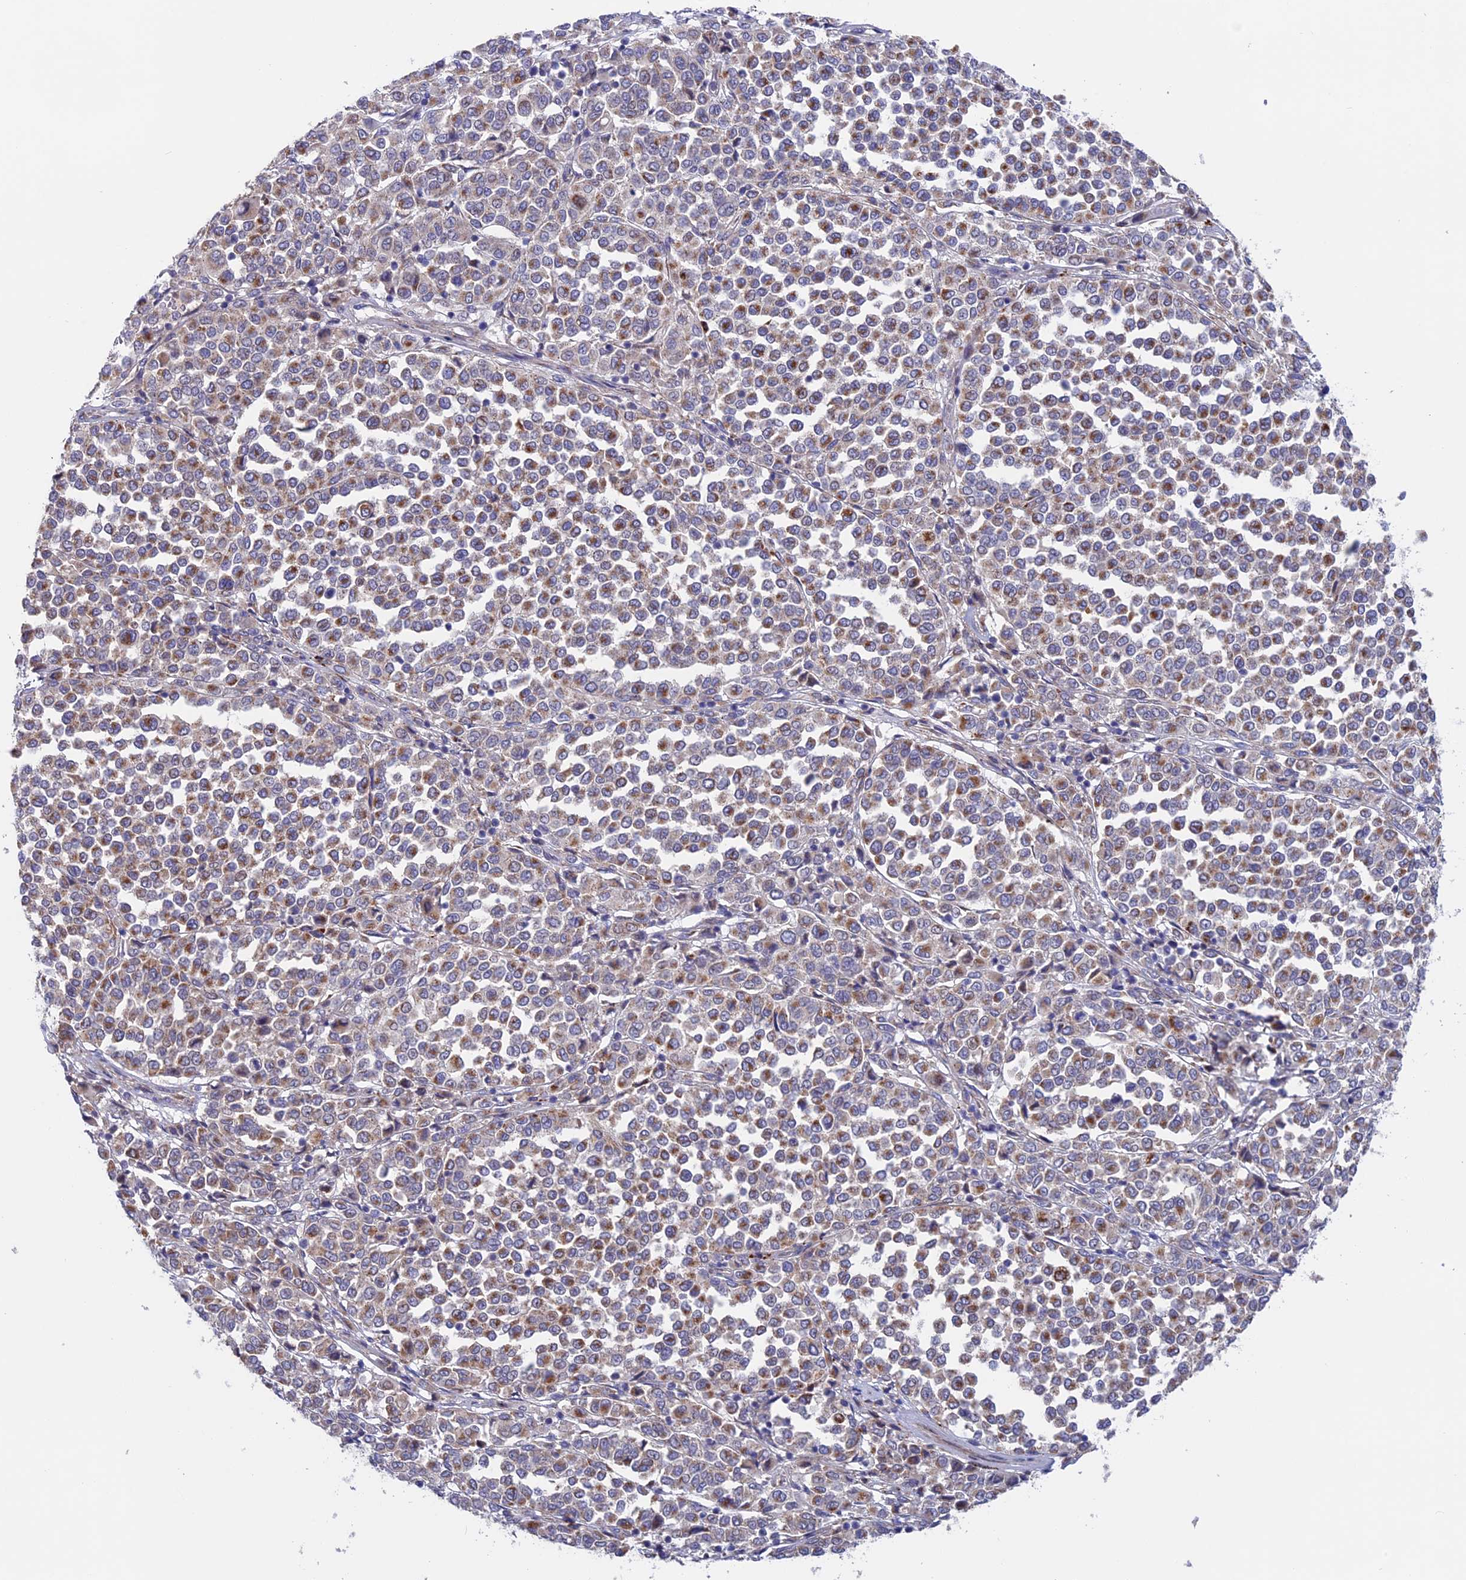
{"staining": {"intensity": "moderate", "quantity": ">75%", "location": "cytoplasmic/membranous"}, "tissue": "melanoma", "cell_type": "Tumor cells", "image_type": "cancer", "snomed": [{"axis": "morphology", "description": "Malignant melanoma, Metastatic site"}, {"axis": "topography", "description": "Pancreas"}], "caption": "The histopathology image demonstrates staining of melanoma, revealing moderate cytoplasmic/membranous protein staining (brown color) within tumor cells.", "gene": "ETFDH", "patient": {"sex": "female", "age": 30}}